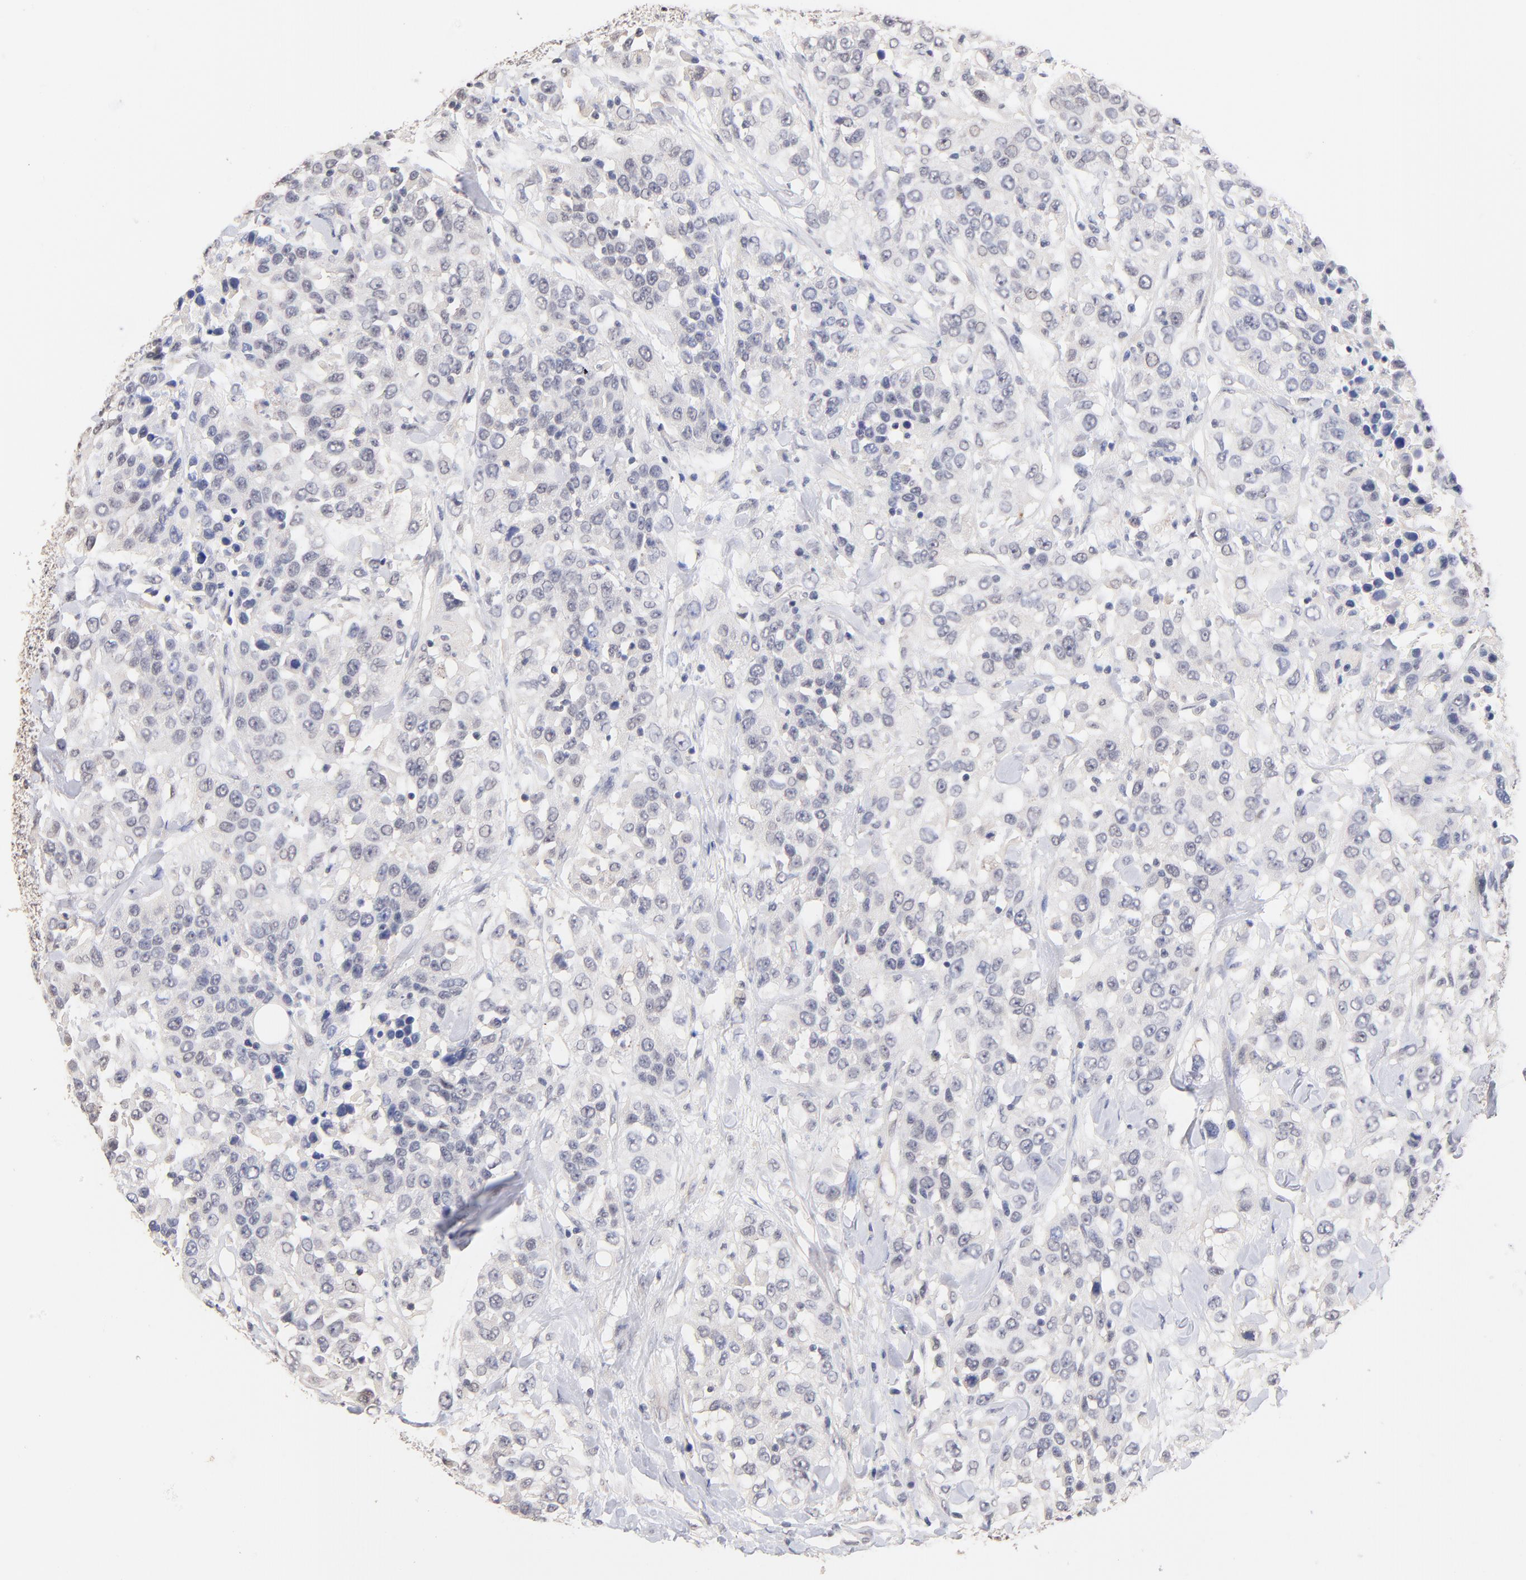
{"staining": {"intensity": "negative", "quantity": "none", "location": "none"}, "tissue": "urothelial cancer", "cell_type": "Tumor cells", "image_type": "cancer", "snomed": [{"axis": "morphology", "description": "Urothelial carcinoma, High grade"}, {"axis": "topography", "description": "Urinary bladder"}], "caption": "The IHC micrograph has no significant positivity in tumor cells of urothelial cancer tissue.", "gene": "RIBC2", "patient": {"sex": "female", "age": 80}}